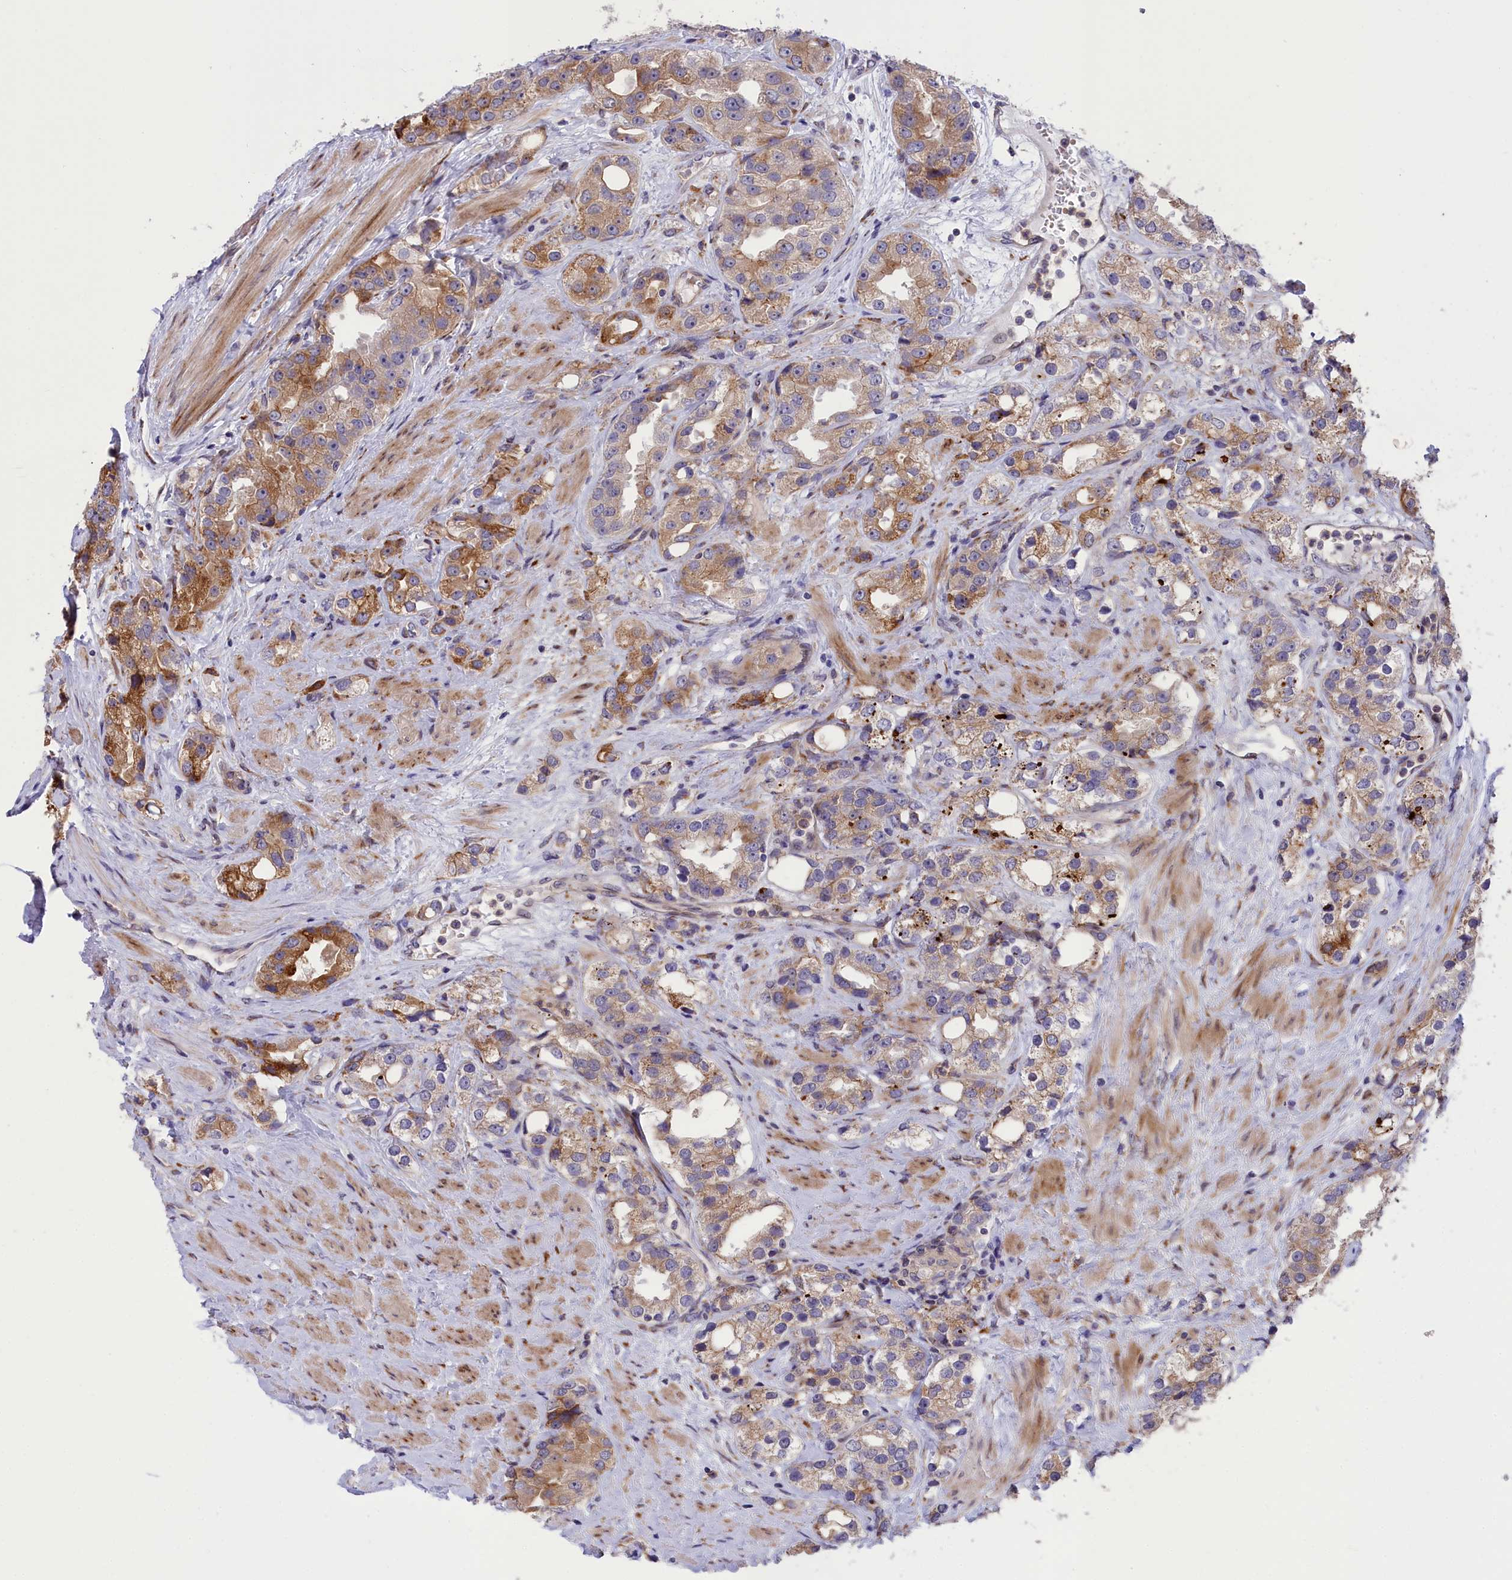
{"staining": {"intensity": "moderate", "quantity": "25%-75%", "location": "cytoplasmic/membranous"}, "tissue": "prostate cancer", "cell_type": "Tumor cells", "image_type": "cancer", "snomed": [{"axis": "morphology", "description": "Adenocarcinoma, NOS"}, {"axis": "topography", "description": "Prostate"}], "caption": "This photomicrograph reveals immunohistochemistry staining of human adenocarcinoma (prostate), with medium moderate cytoplasmic/membranous positivity in about 25%-75% of tumor cells.", "gene": "DDX60L", "patient": {"sex": "male", "age": 79}}